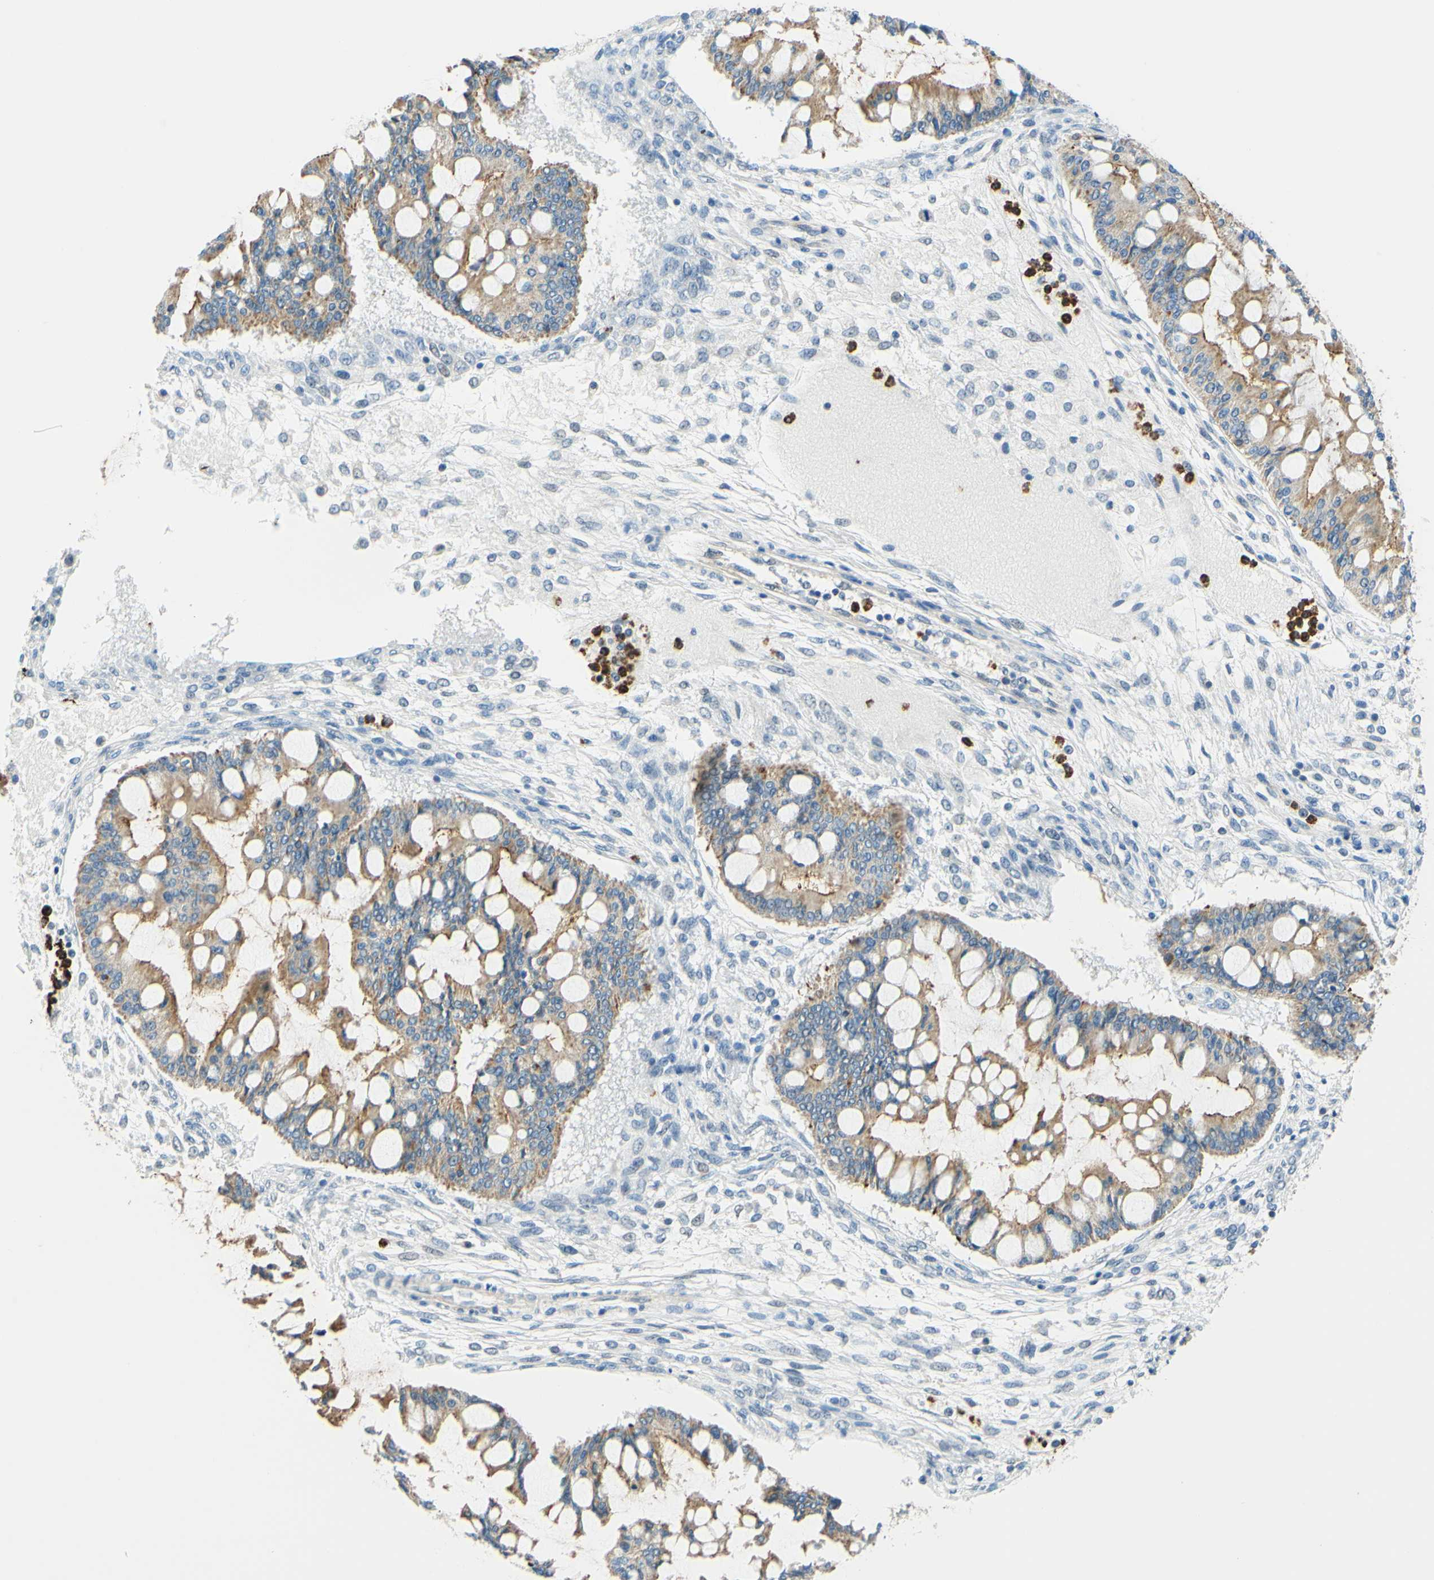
{"staining": {"intensity": "moderate", "quantity": ">75%", "location": "cytoplasmic/membranous"}, "tissue": "ovarian cancer", "cell_type": "Tumor cells", "image_type": "cancer", "snomed": [{"axis": "morphology", "description": "Cystadenocarcinoma, mucinous, NOS"}, {"axis": "topography", "description": "Ovary"}], "caption": "Tumor cells display medium levels of moderate cytoplasmic/membranous positivity in approximately >75% of cells in human ovarian cancer (mucinous cystadenocarcinoma). The staining was performed using DAB (3,3'-diaminobenzidine), with brown indicating positive protein expression. Nuclei are stained blue with hematoxylin.", "gene": "TREM2", "patient": {"sex": "female", "age": 73}}